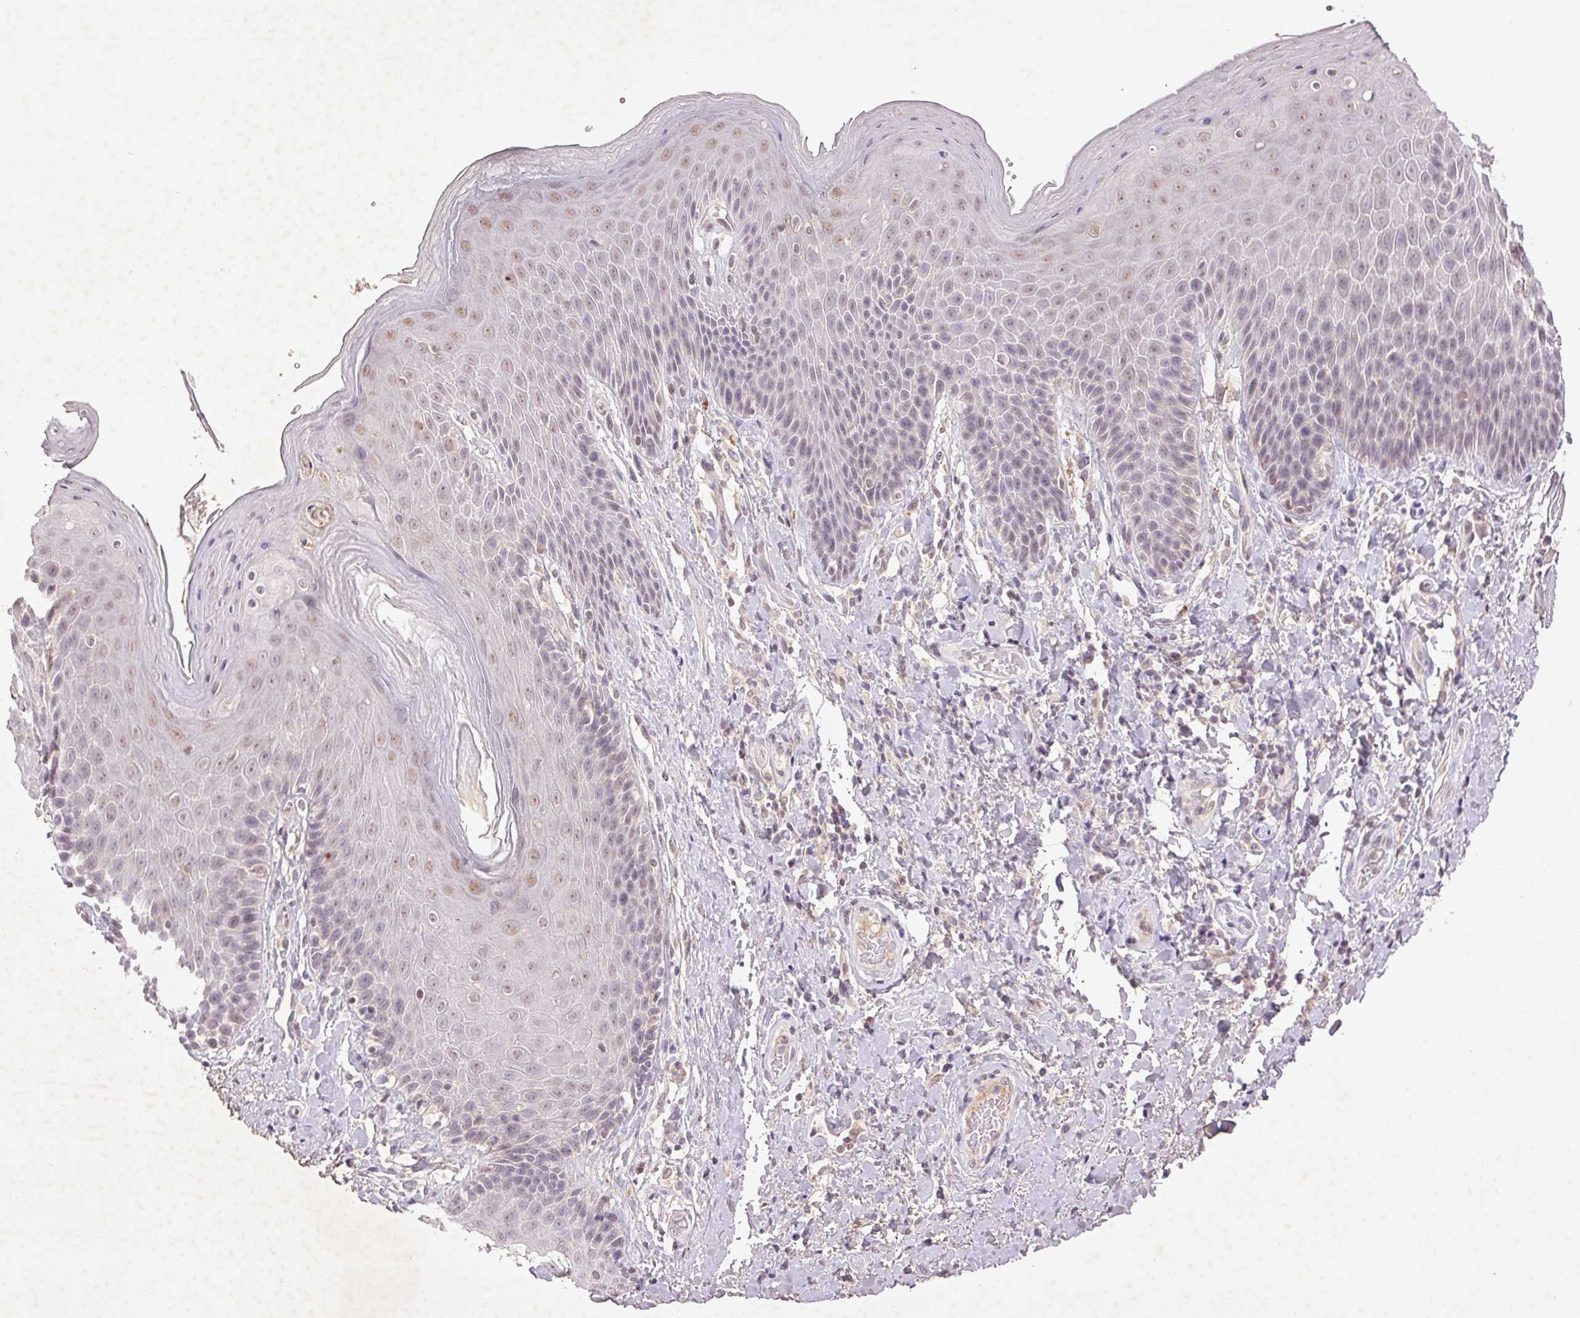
{"staining": {"intensity": "weak", "quantity": "<25%", "location": "nuclear"}, "tissue": "skin", "cell_type": "Epidermal cells", "image_type": "normal", "snomed": [{"axis": "morphology", "description": "Normal tissue, NOS"}, {"axis": "topography", "description": "Anal"}, {"axis": "topography", "description": "Peripheral nerve tissue"}], "caption": "An IHC histopathology image of benign skin is shown. There is no staining in epidermal cells of skin. (DAB (3,3'-diaminobenzidine) IHC visualized using brightfield microscopy, high magnification).", "gene": "FAM168B", "patient": {"sex": "male", "age": 51}}